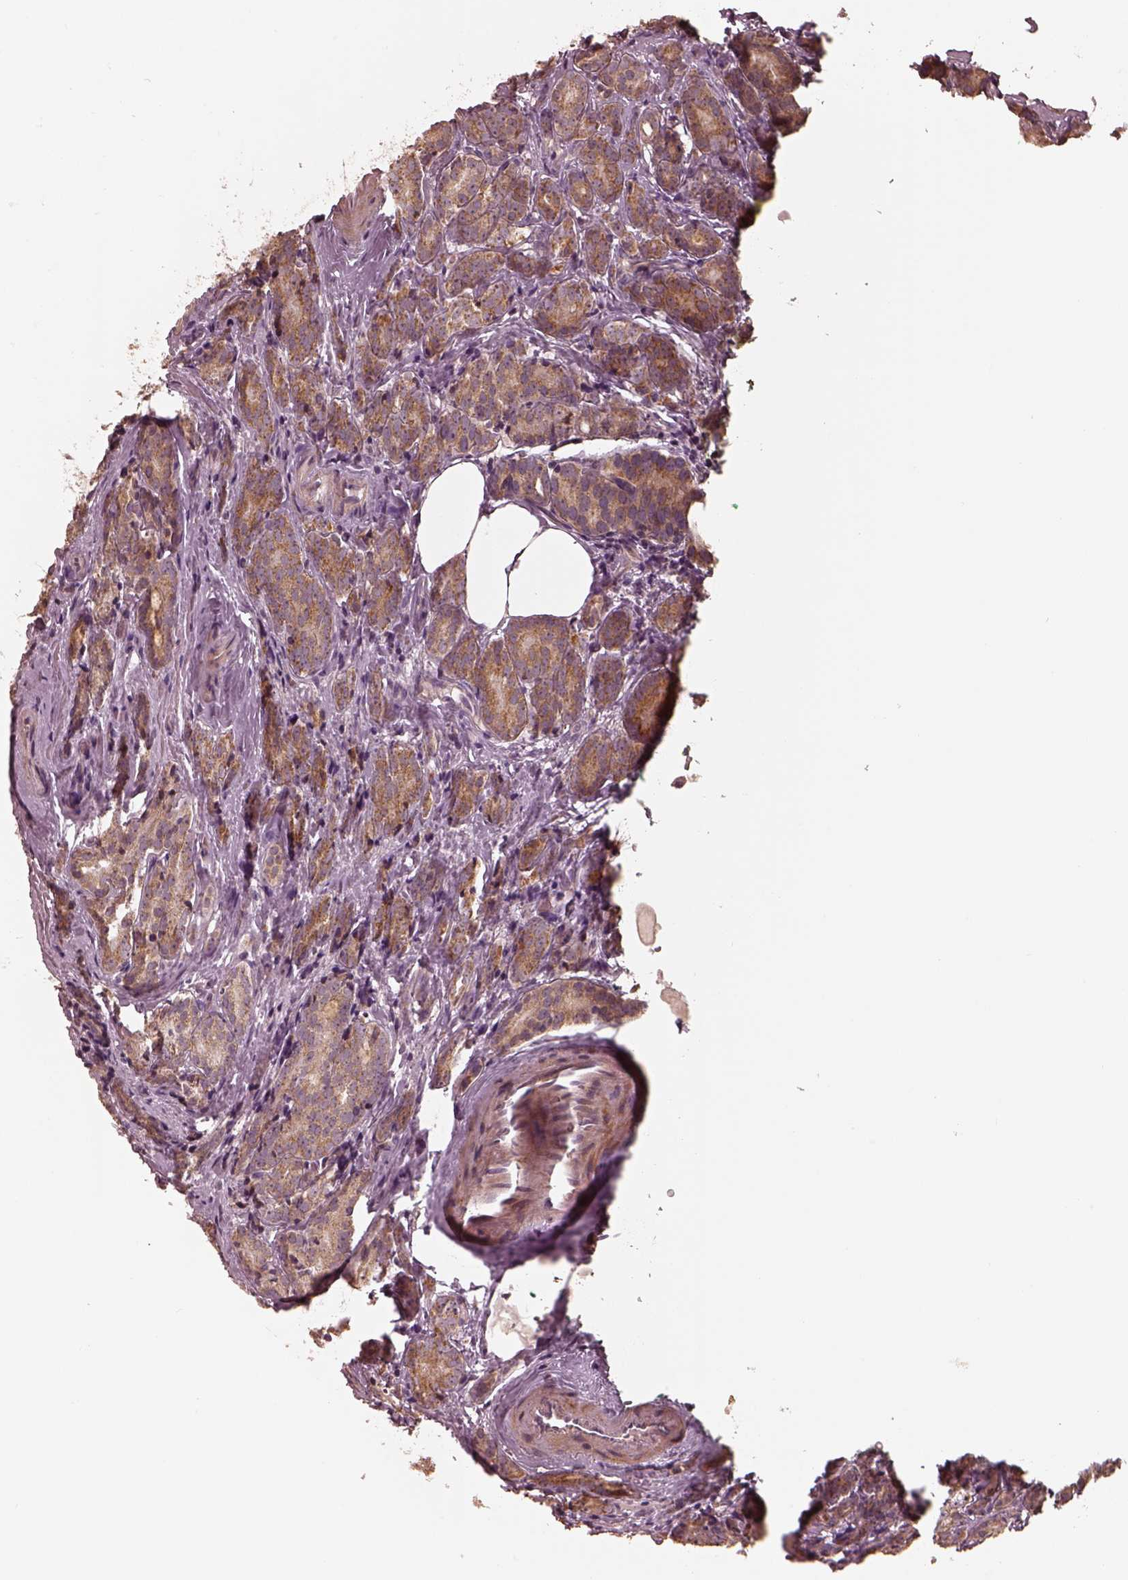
{"staining": {"intensity": "moderate", "quantity": ">75%", "location": "cytoplasmic/membranous"}, "tissue": "prostate cancer", "cell_type": "Tumor cells", "image_type": "cancer", "snomed": [{"axis": "morphology", "description": "Adenocarcinoma, NOS"}, {"axis": "topography", "description": "Prostate"}], "caption": "Immunohistochemical staining of prostate adenocarcinoma shows medium levels of moderate cytoplasmic/membranous protein staining in about >75% of tumor cells.", "gene": "SLC25A46", "patient": {"sex": "male", "age": 71}}